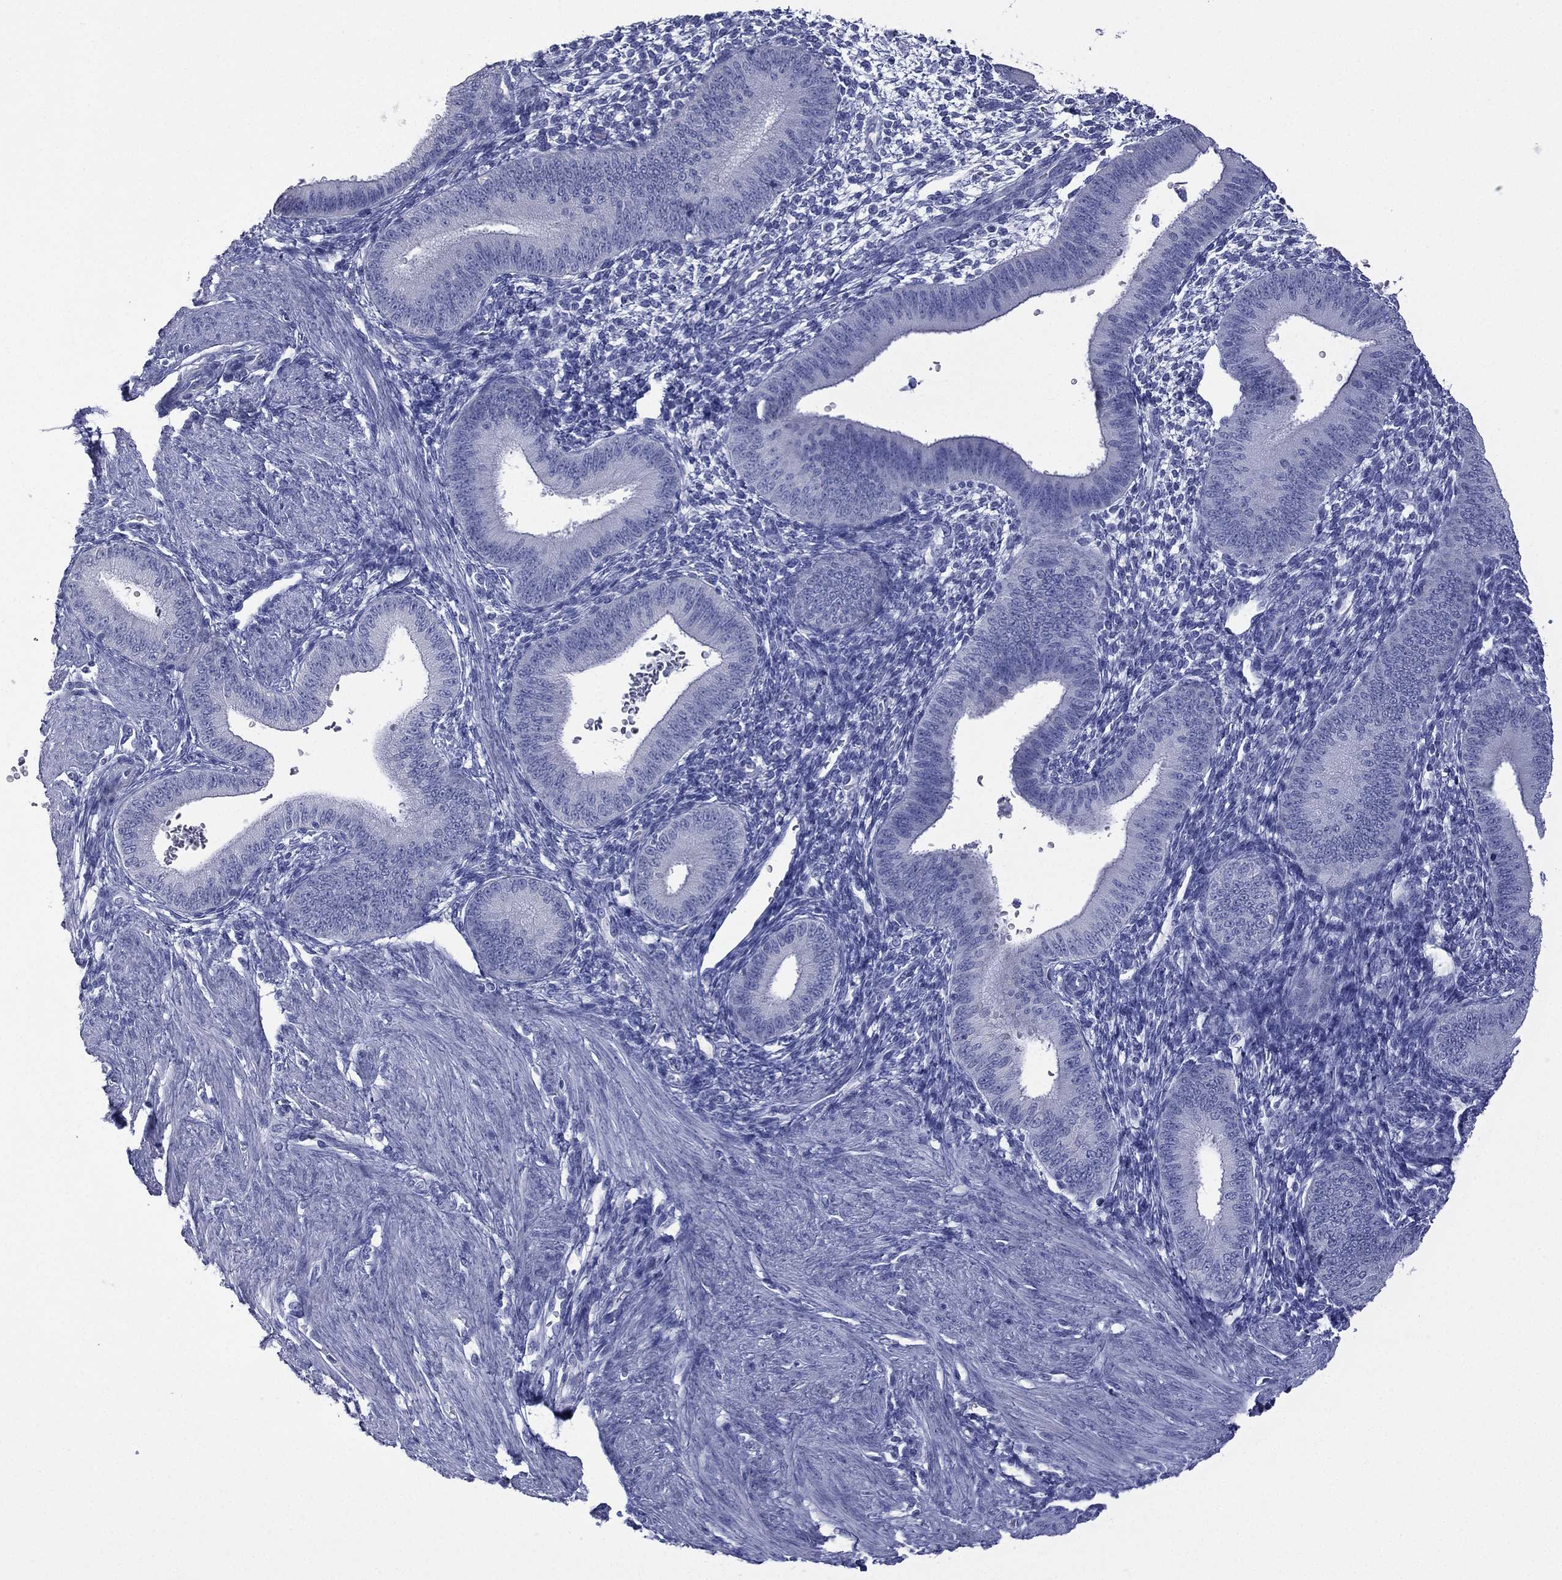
{"staining": {"intensity": "negative", "quantity": "none", "location": "none"}, "tissue": "endometrium", "cell_type": "Cells in endometrial stroma", "image_type": "normal", "snomed": [{"axis": "morphology", "description": "Normal tissue, NOS"}, {"axis": "topography", "description": "Endometrium"}], "caption": "Immunohistochemistry of normal endometrium demonstrates no staining in cells in endometrial stroma. (DAB (3,3'-diaminobenzidine) immunohistochemistry (IHC), high magnification).", "gene": "CES2", "patient": {"sex": "female", "age": 39}}